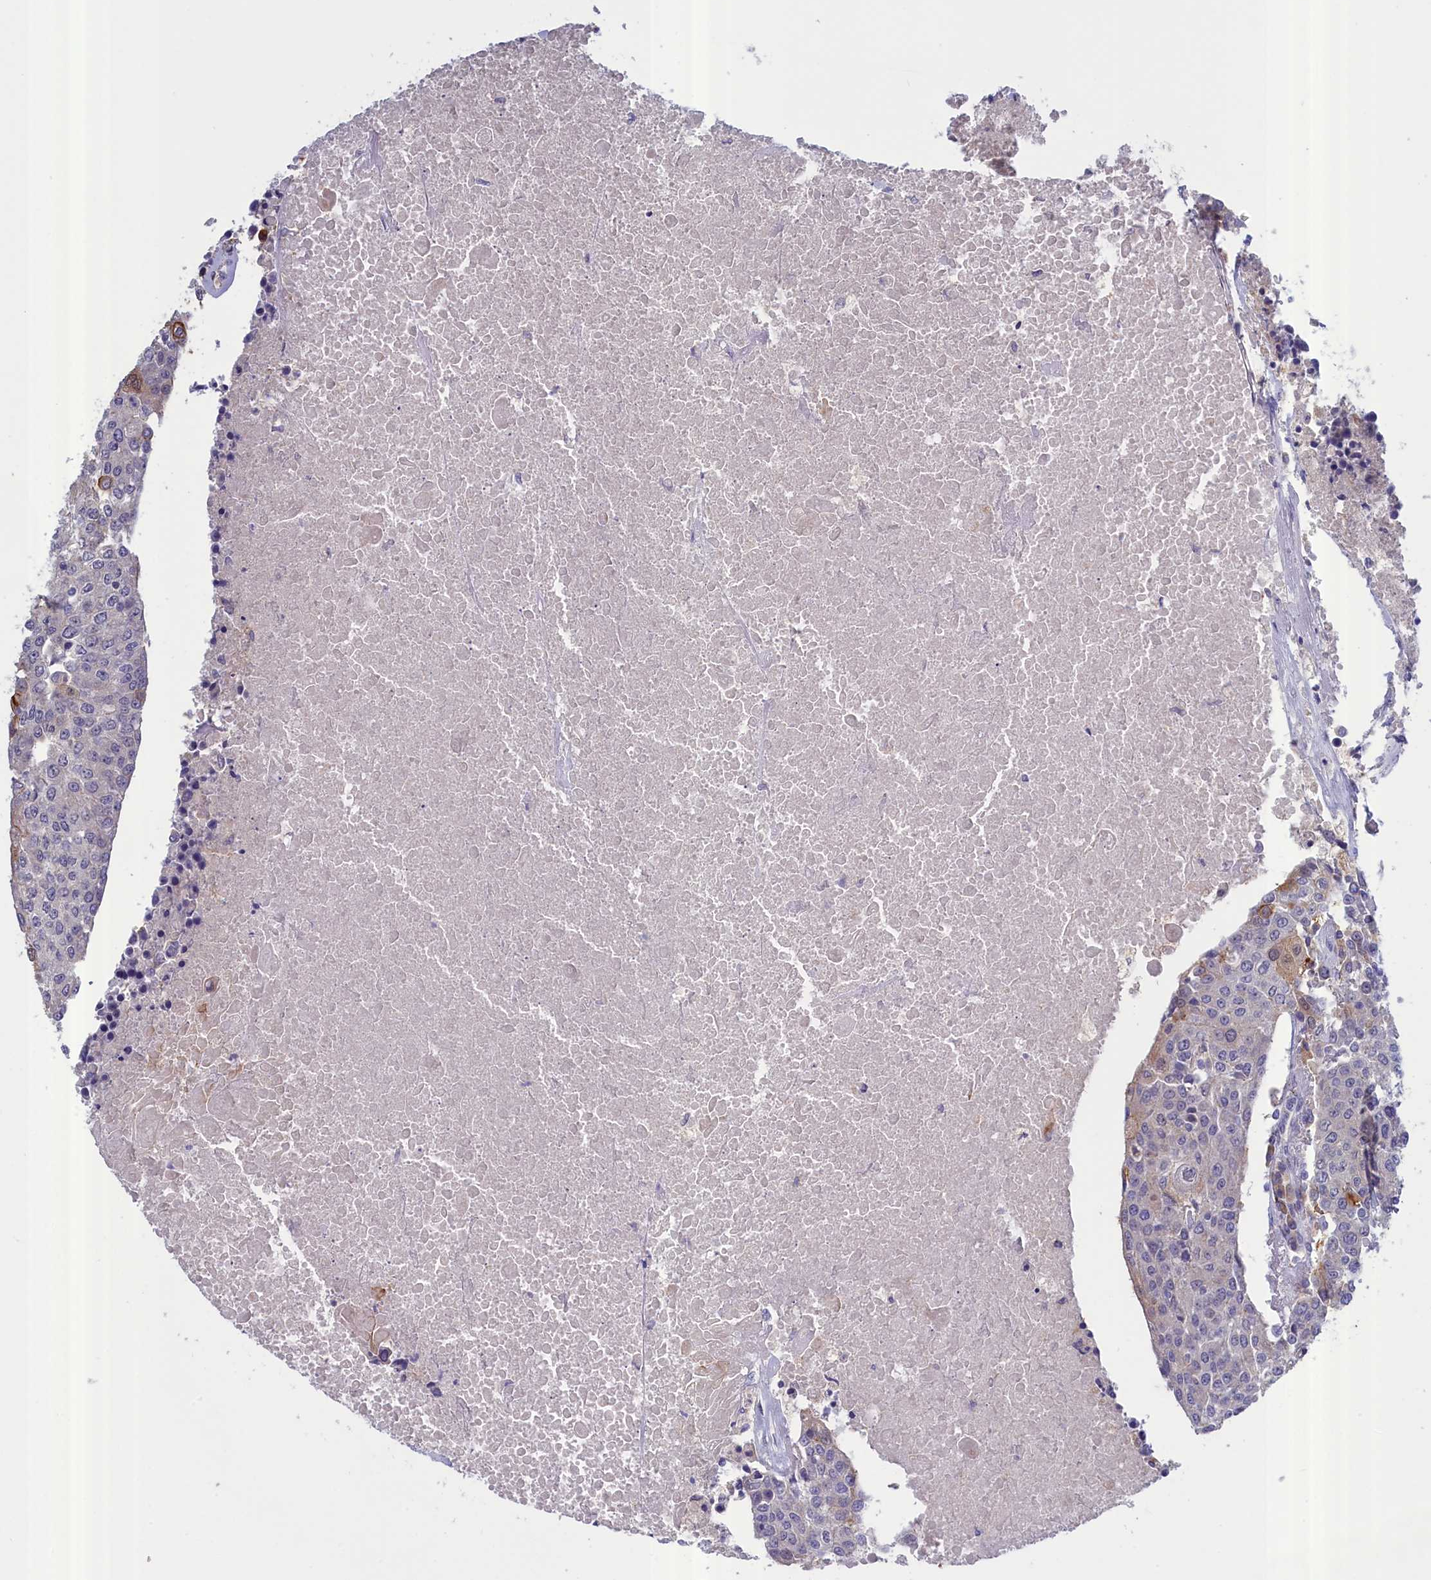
{"staining": {"intensity": "moderate", "quantity": "<25%", "location": "cytoplasmic/membranous"}, "tissue": "urothelial cancer", "cell_type": "Tumor cells", "image_type": "cancer", "snomed": [{"axis": "morphology", "description": "Urothelial carcinoma, High grade"}, {"axis": "topography", "description": "Urinary bladder"}], "caption": "Immunohistochemistry micrograph of neoplastic tissue: human urothelial carcinoma (high-grade) stained using immunohistochemistry (IHC) exhibits low levels of moderate protein expression localized specifically in the cytoplasmic/membranous of tumor cells, appearing as a cytoplasmic/membranous brown color.", "gene": "COL19A1", "patient": {"sex": "female", "age": 85}}